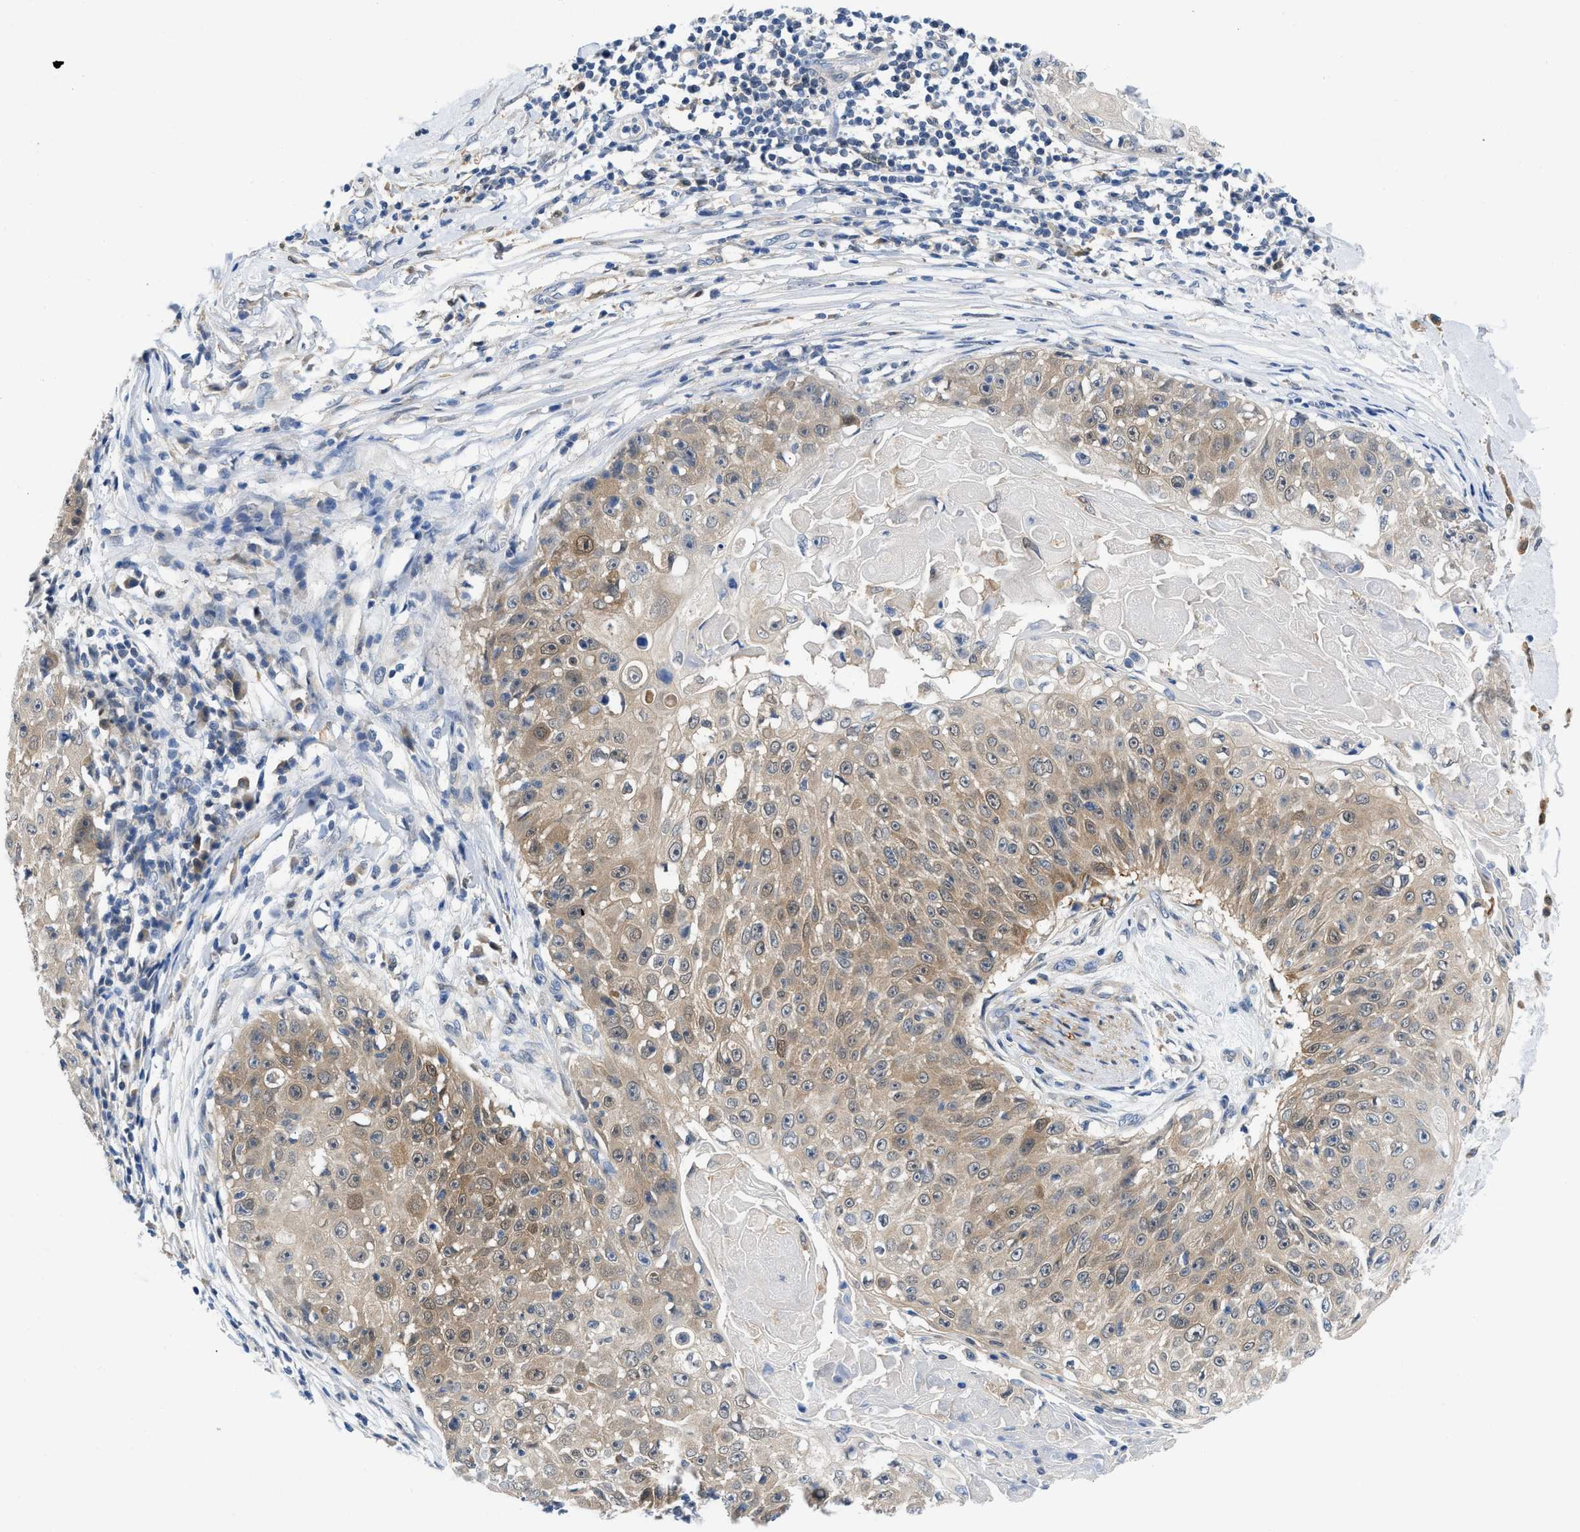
{"staining": {"intensity": "weak", "quantity": "25%-75%", "location": "cytoplasmic/membranous,nuclear"}, "tissue": "skin cancer", "cell_type": "Tumor cells", "image_type": "cancer", "snomed": [{"axis": "morphology", "description": "Squamous cell carcinoma, NOS"}, {"axis": "topography", "description": "Skin"}], "caption": "Protein staining exhibits weak cytoplasmic/membranous and nuclear positivity in about 25%-75% of tumor cells in skin squamous cell carcinoma.", "gene": "CBR1", "patient": {"sex": "male", "age": 86}}